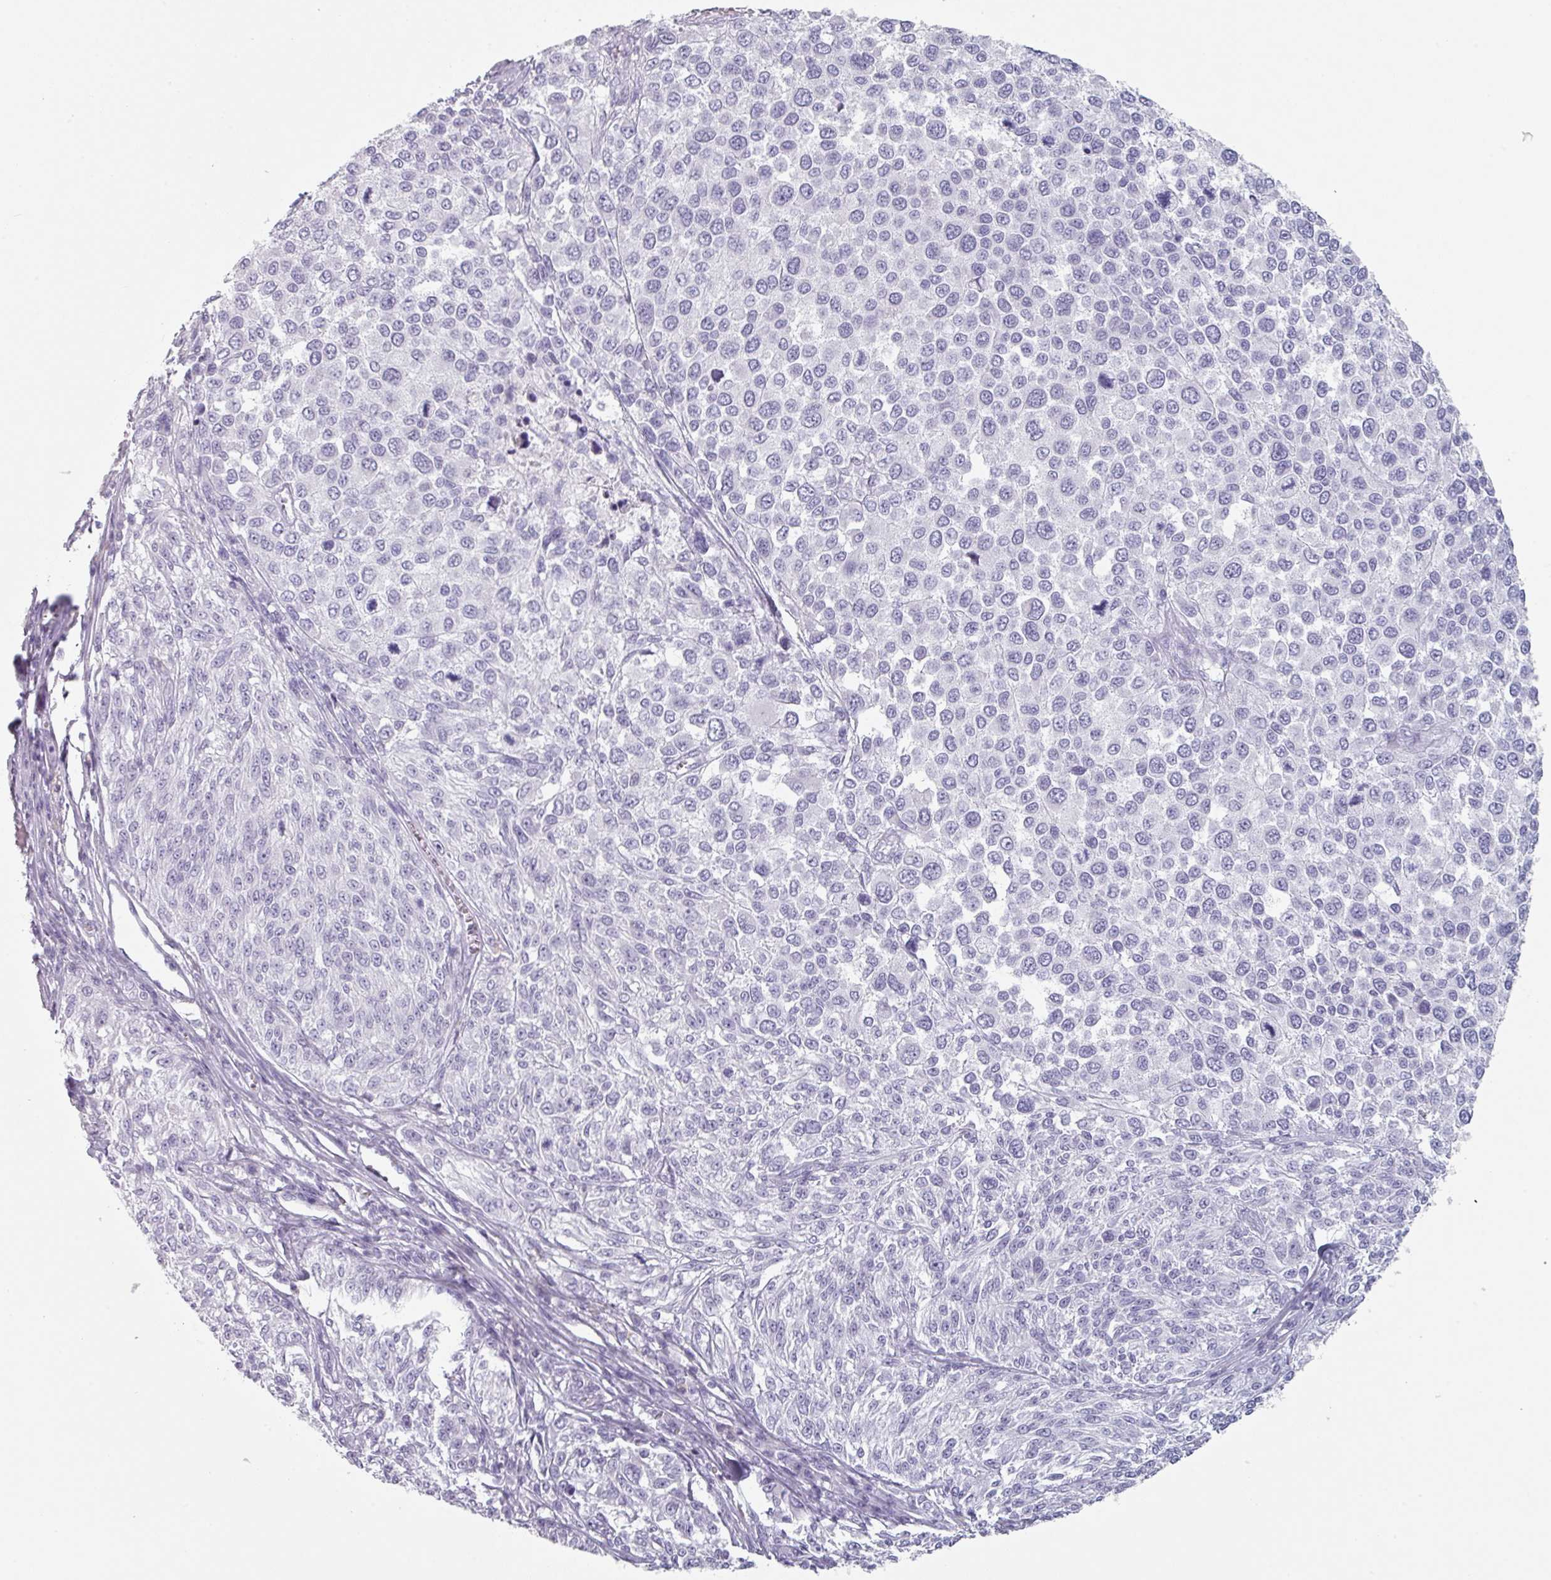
{"staining": {"intensity": "negative", "quantity": "none", "location": "none"}, "tissue": "melanoma", "cell_type": "Tumor cells", "image_type": "cancer", "snomed": [{"axis": "morphology", "description": "Malignant melanoma, NOS"}, {"axis": "topography", "description": "Skin of trunk"}], "caption": "This is a histopathology image of immunohistochemistry staining of malignant melanoma, which shows no staining in tumor cells.", "gene": "SLC35G2", "patient": {"sex": "male", "age": 71}}